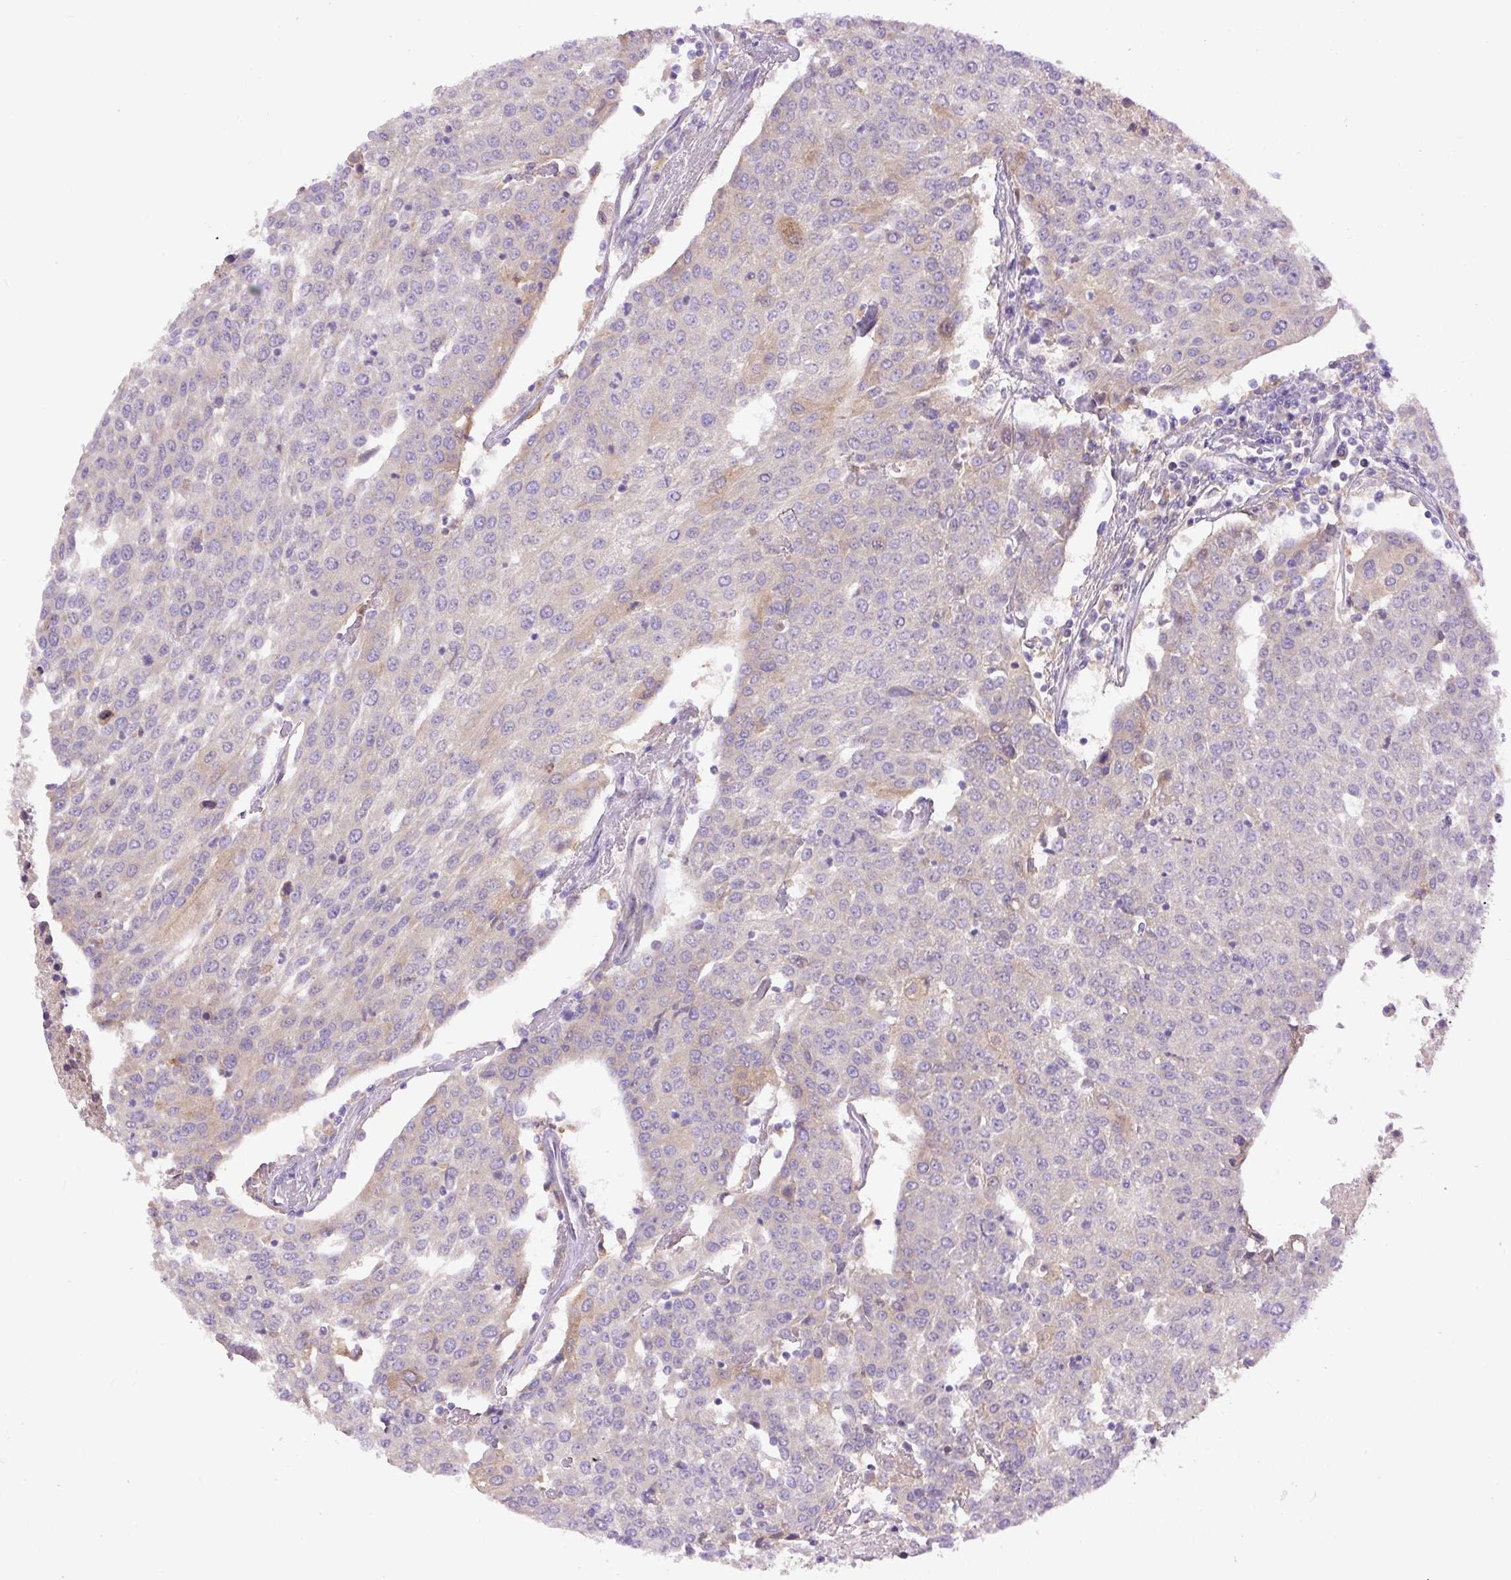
{"staining": {"intensity": "negative", "quantity": "none", "location": "none"}, "tissue": "urothelial cancer", "cell_type": "Tumor cells", "image_type": "cancer", "snomed": [{"axis": "morphology", "description": "Urothelial carcinoma, High grade"}, {"axis": "topography", "description": "Urinary bladder"}], "caption": "Human high-grade urothelial carcinoma stained for a protein using immunohistochemistry displays no expression in tumor cells.", "gene": "DAPK1", "patient": {"sex": "female", "age": 85}}